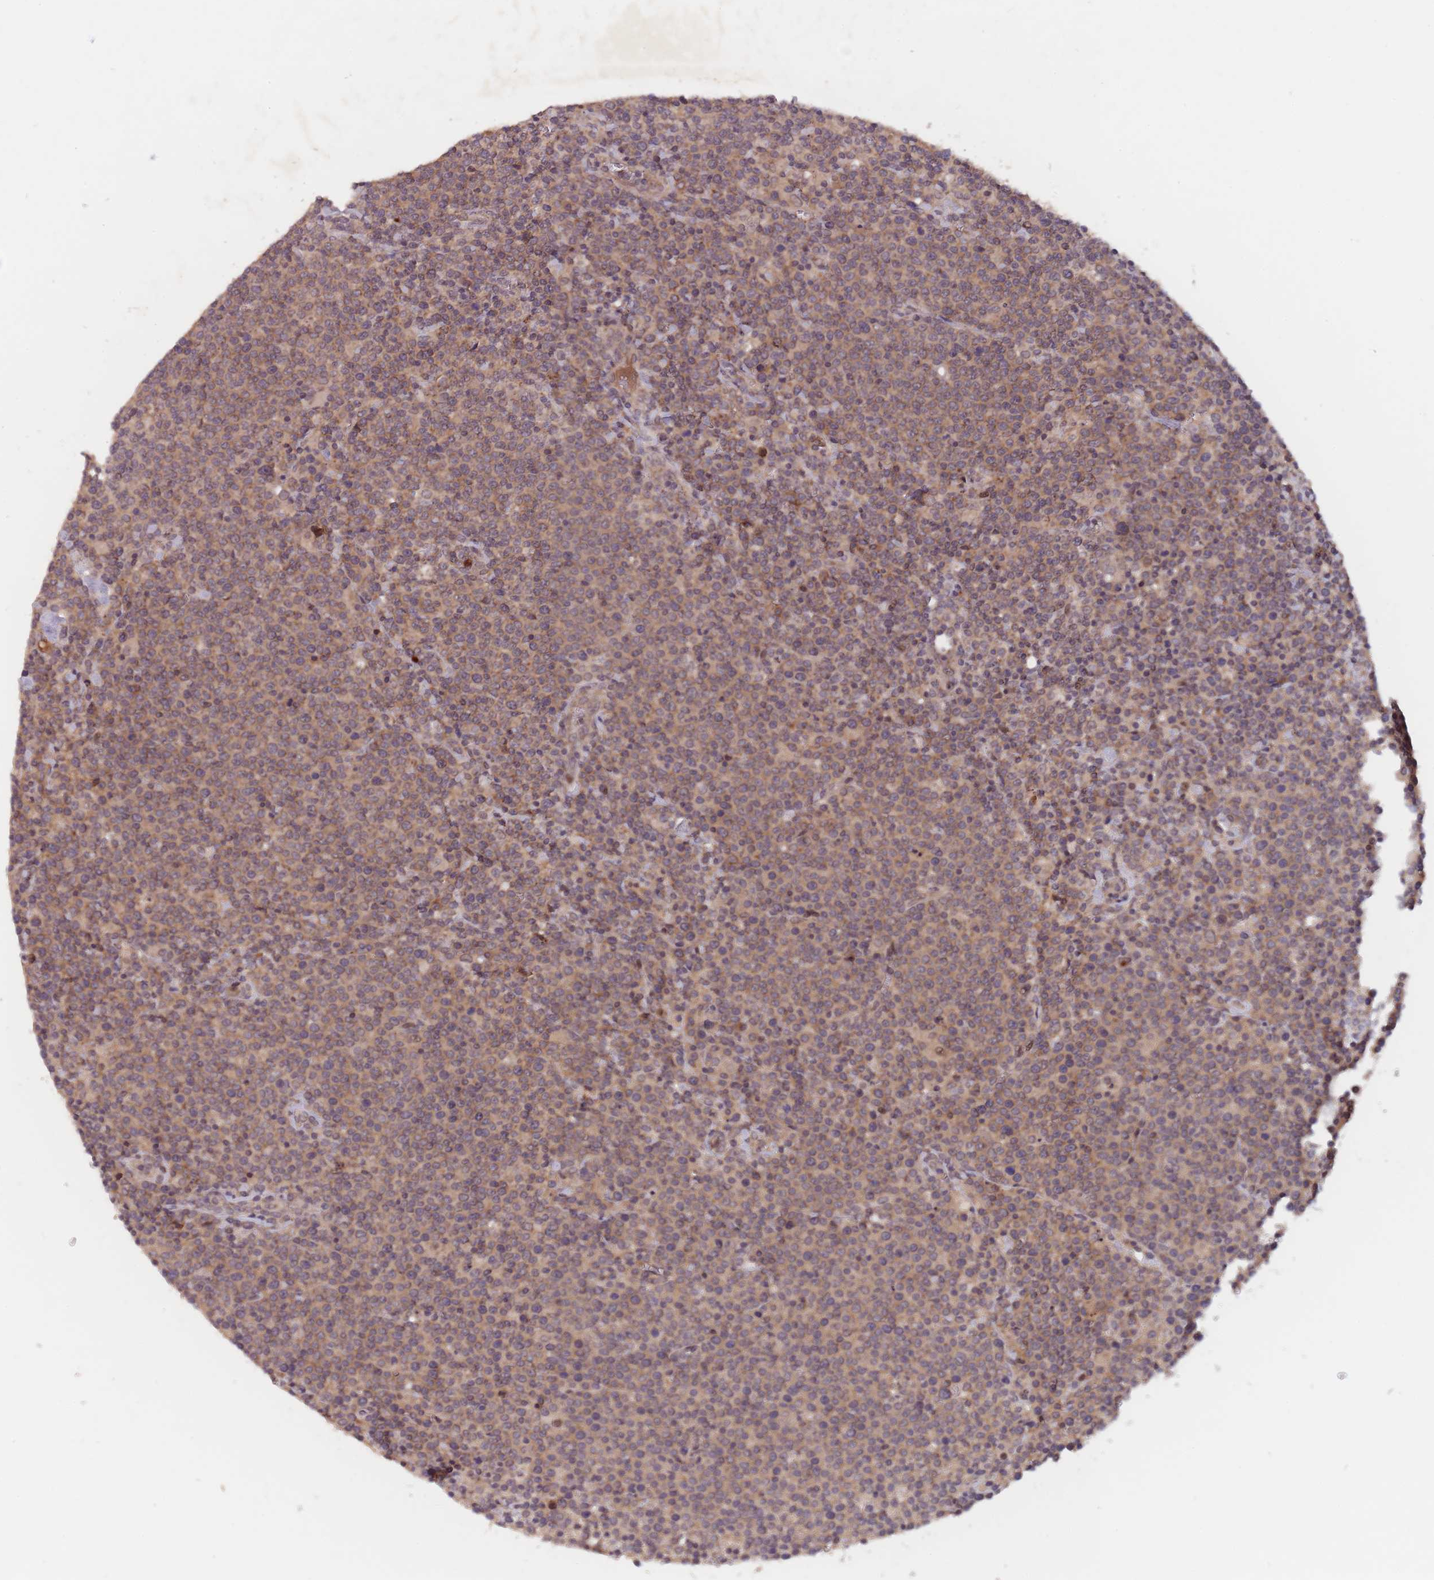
{"staining": {"intensity": "weak", "quantity": "25%-75%", "location": "cytoplasmic/membranous"}, "tissue": "lymphoma", "cell_type": "Tumor cells", "image_type": "cancer", "snomed": [{"axis": "morphology", "description": "Malignant lymphoma, non-Hodgkin's type, High grade"}, {"axis": "topography", "description": "Lymph node"}], "caption": "Immunohistochemical staining of human lymphoma shows low levels of weak cytoplasmic/membranous positivity in approximately 25%-75% of tumor cells.", "gene": "SECTM1", "patient": {"sex": "male", "age": 61}}